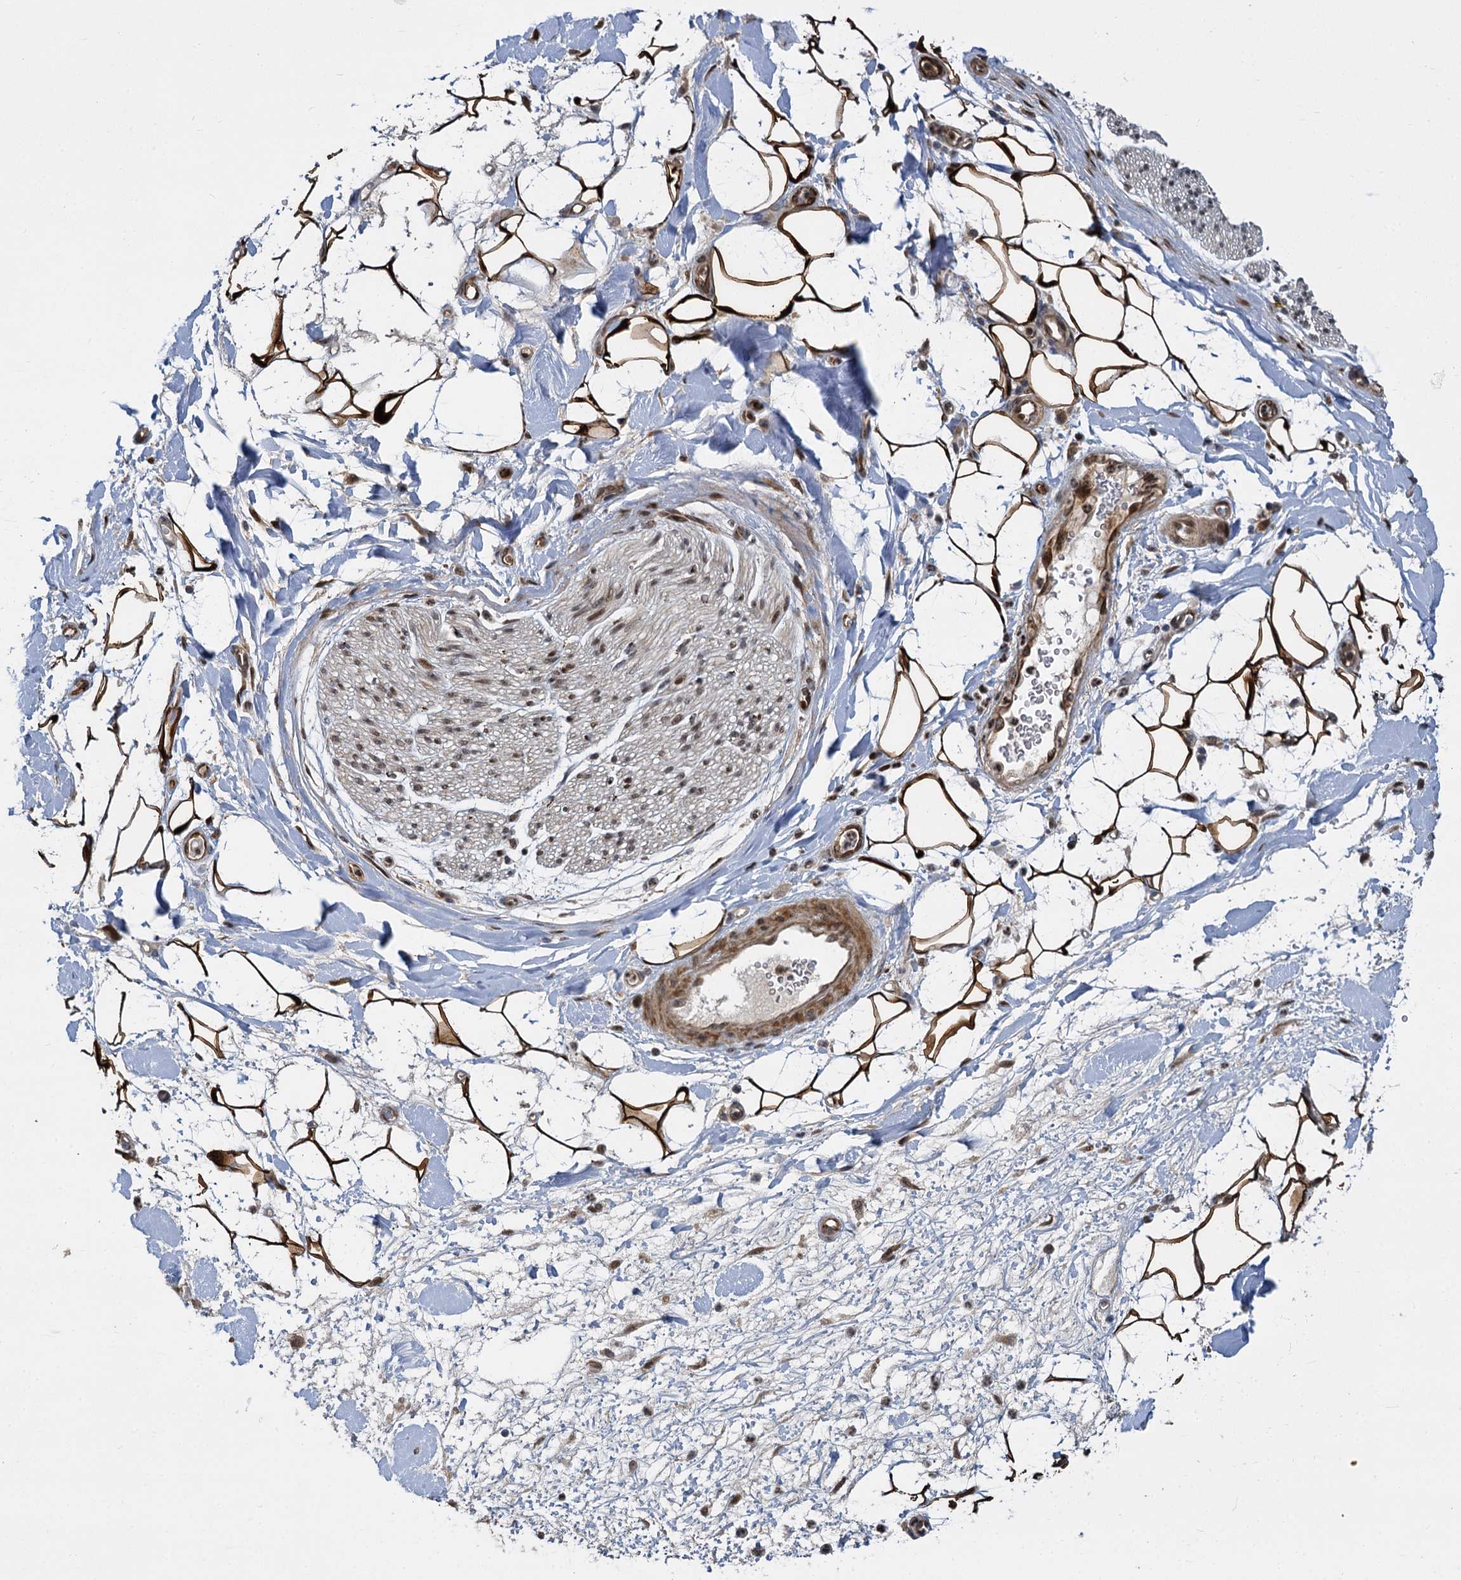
{"staining": {"intensity": "strong", "quantity": ">75%", "location": "cytoplasmic/membranous,nuclear"}, "tissue": "adipose tissue", "cell_type": "Adipocytes", "image_type": "normal", "snomed": [{"axis": "morphology", "description": "Normal tissue, NOS"}, {"axis": "morphology", "description": "Adenocarcinoma, NOS"}, {"axis": "topography", "description": "Pancreas"}, {"axis": "topography", "description": "Peripheral nerve tissue"}], "caption": "Adipose tissue stained for a protein demonstrates strong cytoplasmic/membranous,nuclear positivity in adipocytes. (Stains: DAB (3,3'-diaminobenzidine) in brown, nuclei in blue, Microscopy: brightfield microscopy at high magnification).", "gene": "GAL3ST4", "patient": {"sex": "male", "age": 59}}